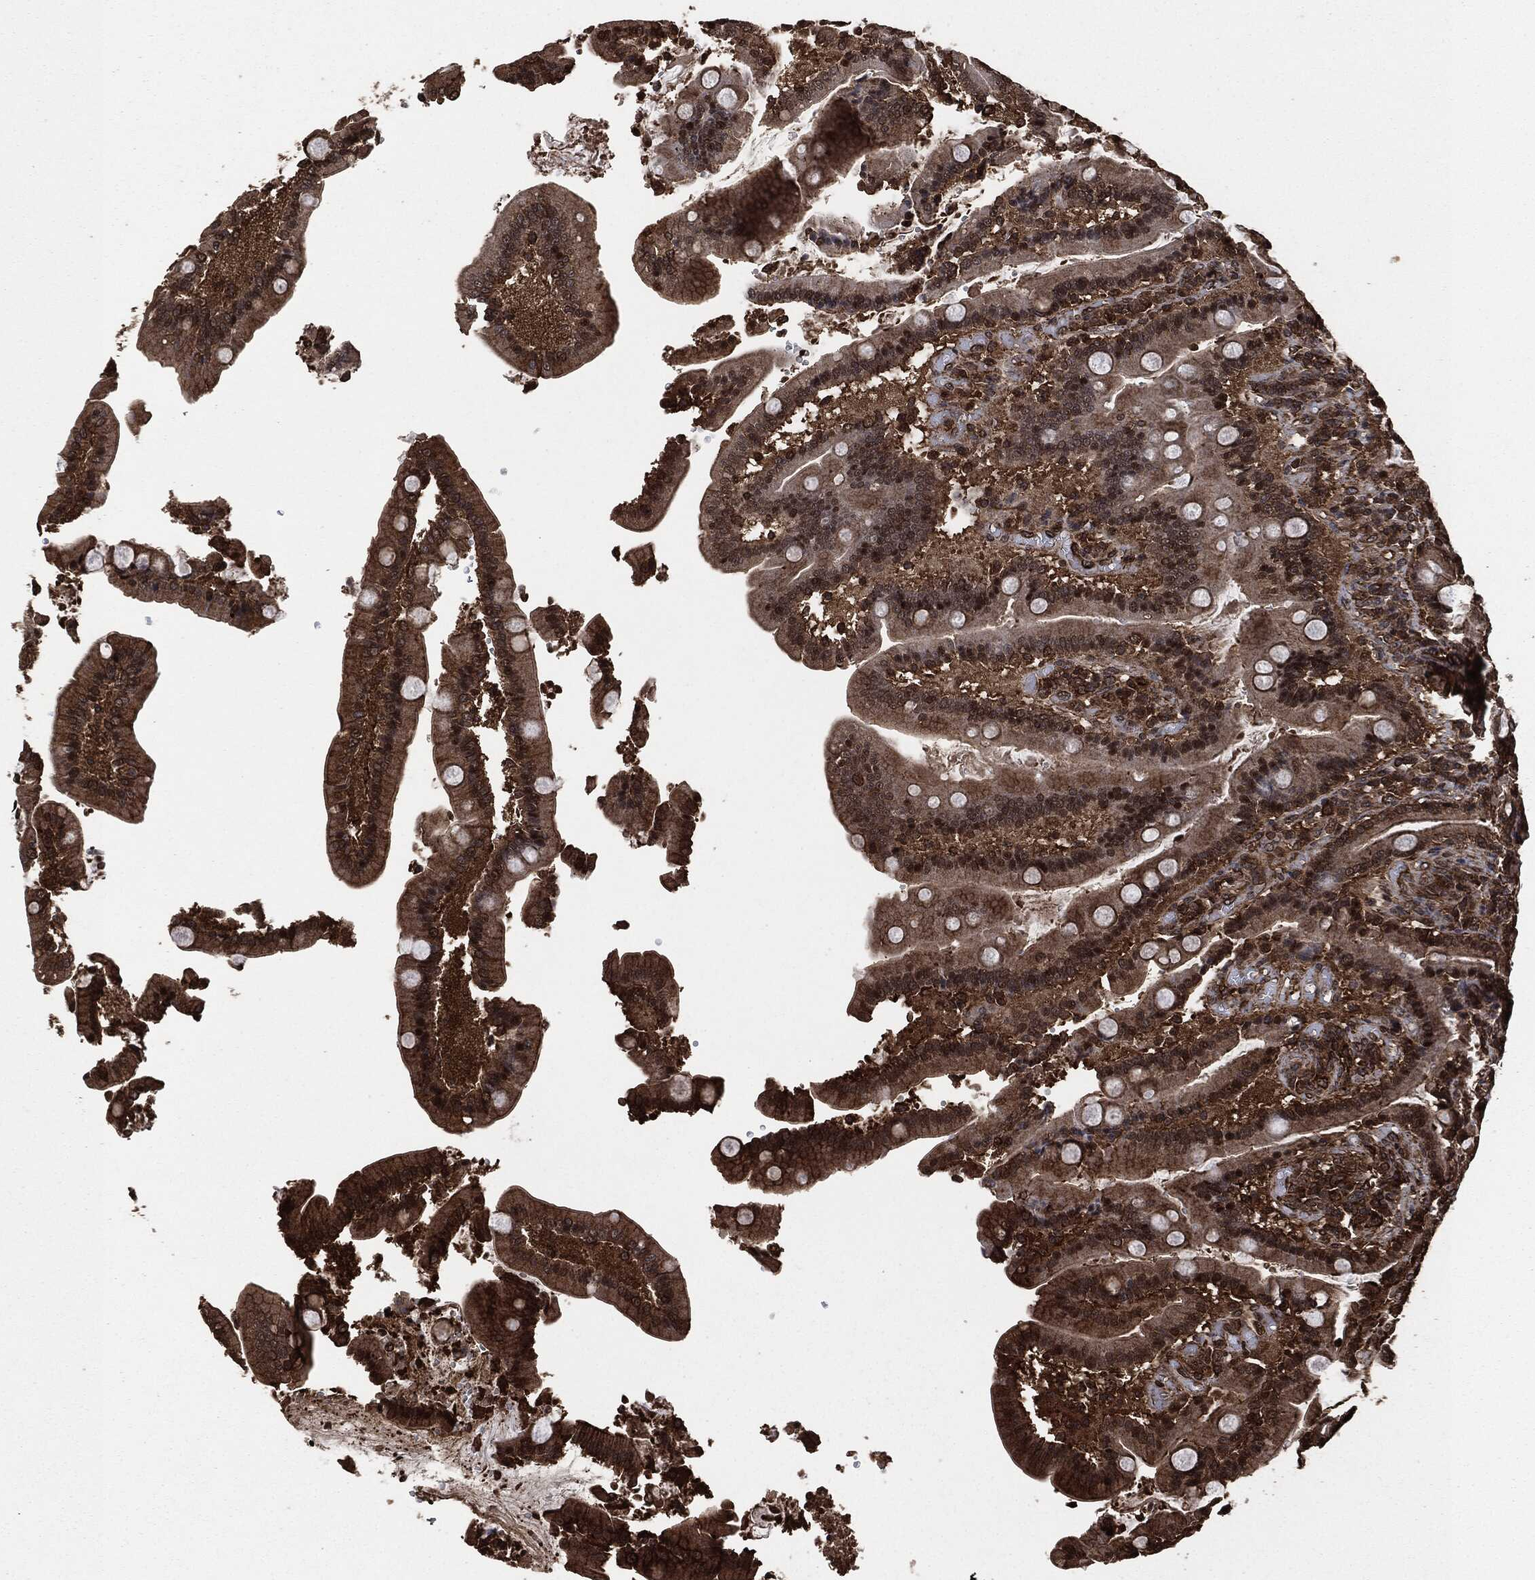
{"staining": {"intensity": "strong", "quantity": ">75%", "location": "cytoplasmic/membranous"}, "tissue": "duodenum", "cell_type": "Glandular cells", "image_type": "normal", "snomed": [{"axis": "morphology", "description": "Normal tissue, NOS"}, {"axis": "topography", "description": "Duodenum"}], "caption": "The immunohistochemical stain highlights strong cytoplasmic/membranous staining in glandular cells of normal duodenum. (Brightfield microscopy of DAB IHC at high magnification).", "gene": "HRAS", "patient": {"sex": "female", "age": 62}}